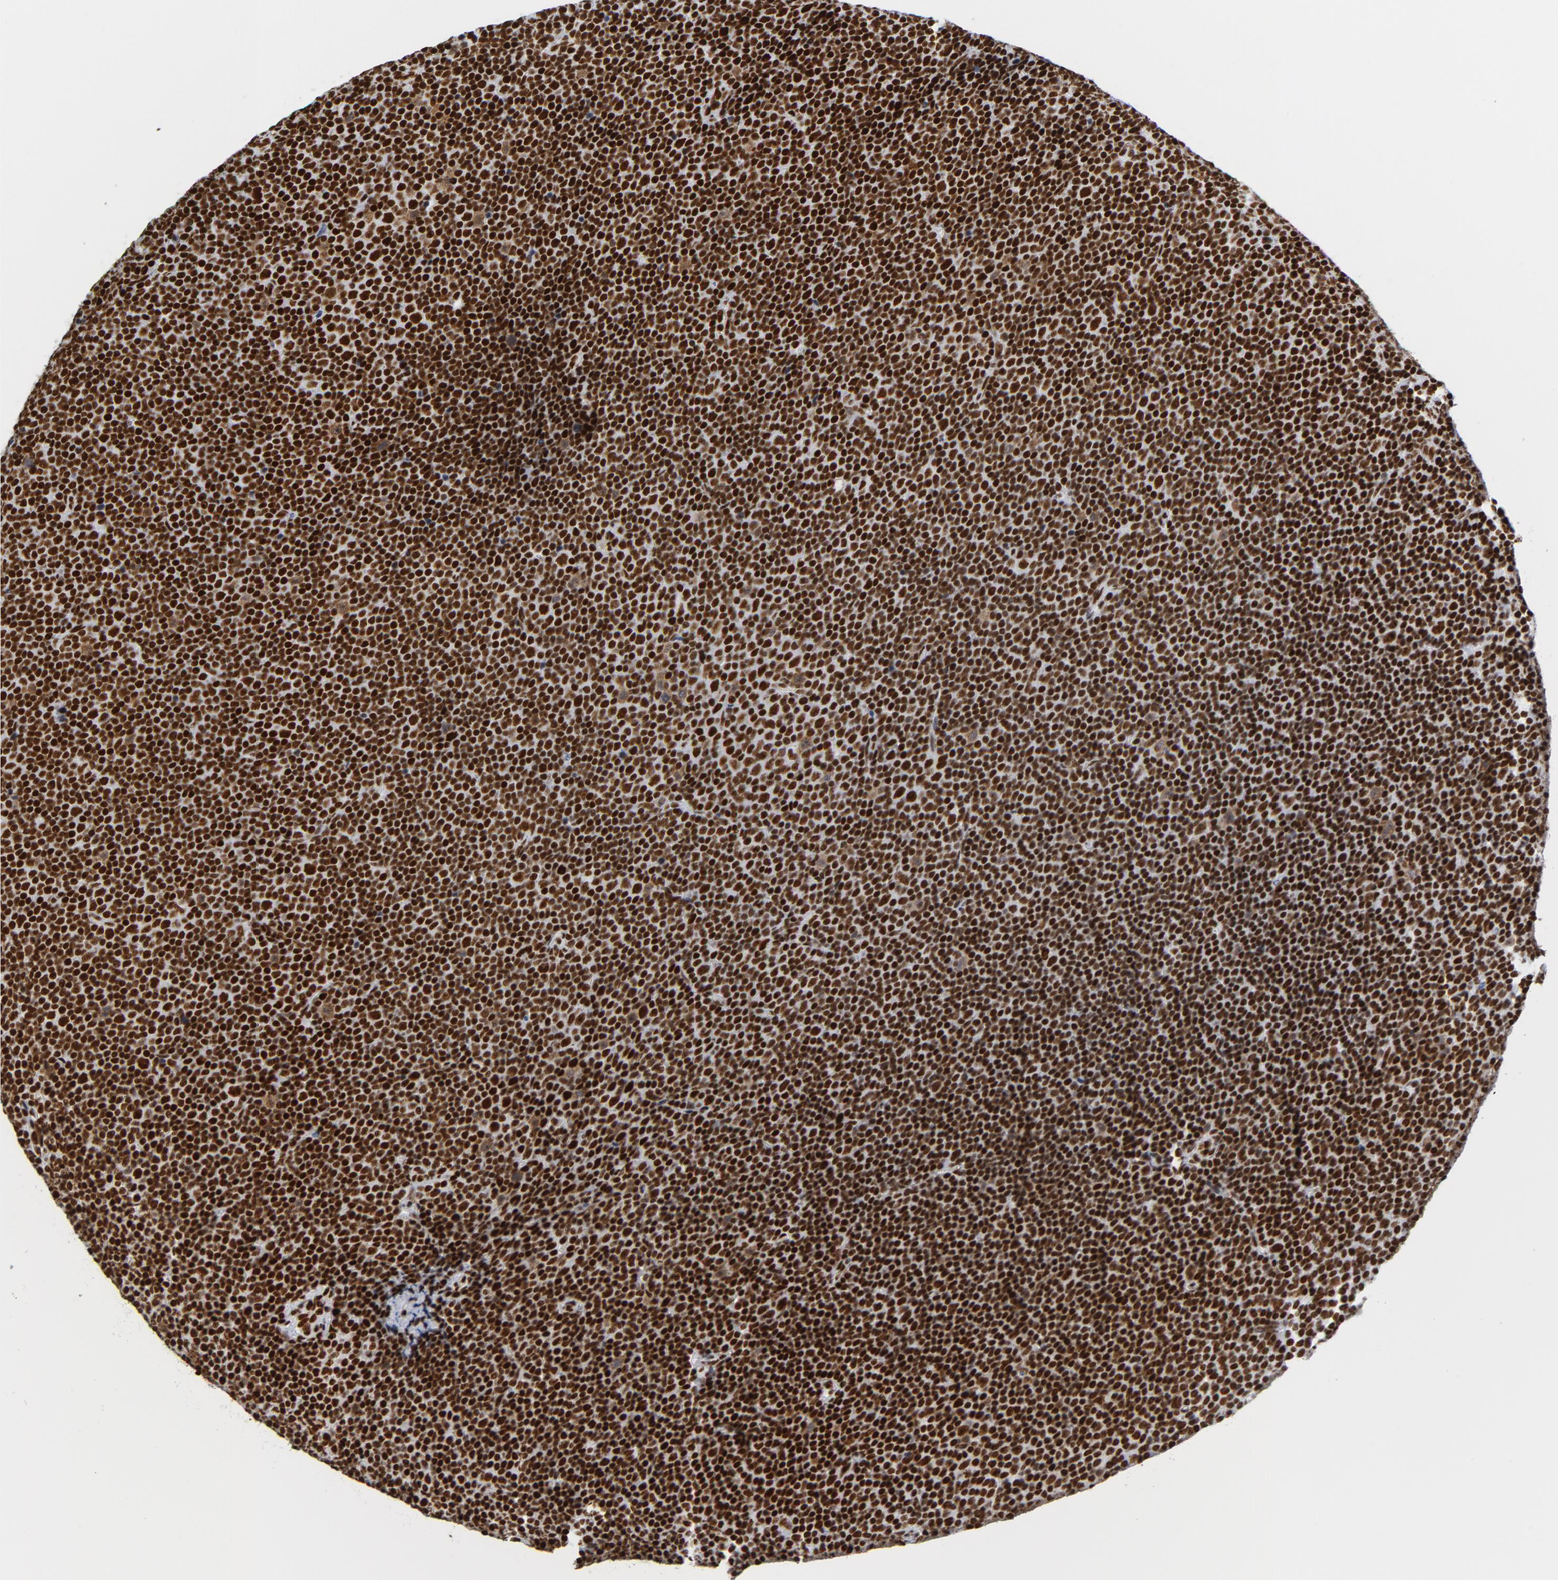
{"staining": {"intensity": "strong", "quantity": ">75%", "location": "nuclear"}, "tissue": "lymphoma", "cell_type": "Tumor cells", "image_type": "cancer", "snomed": [{"axis": "morphology", "description": "Malignant lymphoma, non-Hodgkin's type, Low grade"}, {"axis": "topography", "description": "Lymph node"}], "caption": "Strong nuclear protein positivity is identified in about >75% of tumor cells in lymphoma.", "gene": "XRCC5", "patient": {"sex": "female", "age": 67}}